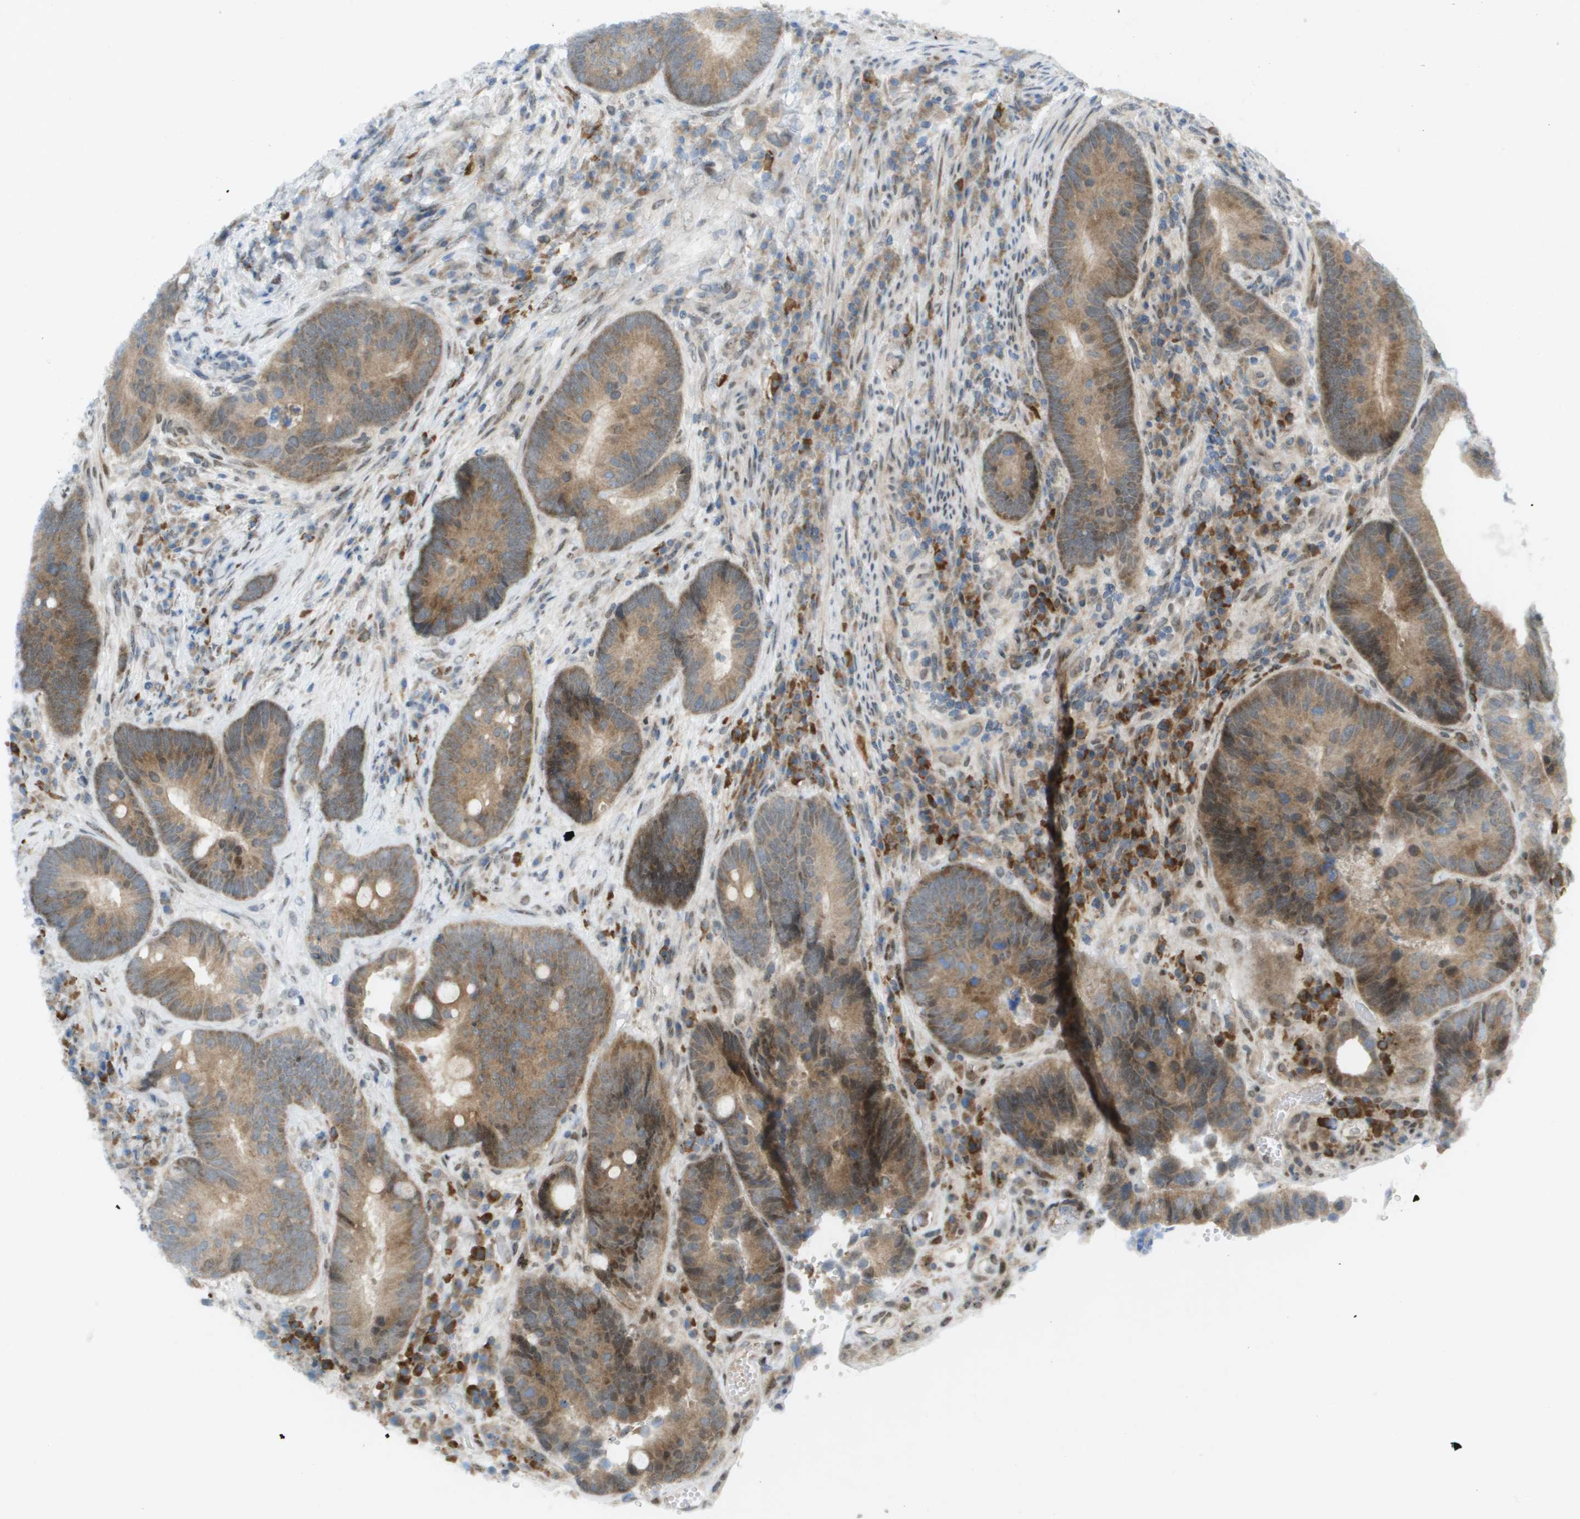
{"staining": {"intensity": "moderate", "quantity": ">75%", "location": "cytoplasmic/membranous,nuclear"}, "tissue": "colorectal cancer", "cell_type": "Tumor cells", "image_type": "cancer", "snomed": [{"axis": "morphology", "description": "Adenocarcinoma, NOS"}, {"axis": "topography", "description": "Rectum"}], "caption": "Colorectal cancer (adenocarcinoma) tissue exhibits moderate cytoplasmic/membranous and nuclear staining in approximately >75% of tumor cells (DAB (3,3'-diaminobenzidine) = brown stain, brightfield microscopy at high magnification).", "gene": "CACNB4", "patient": {"sex": "female", "age": 89}}